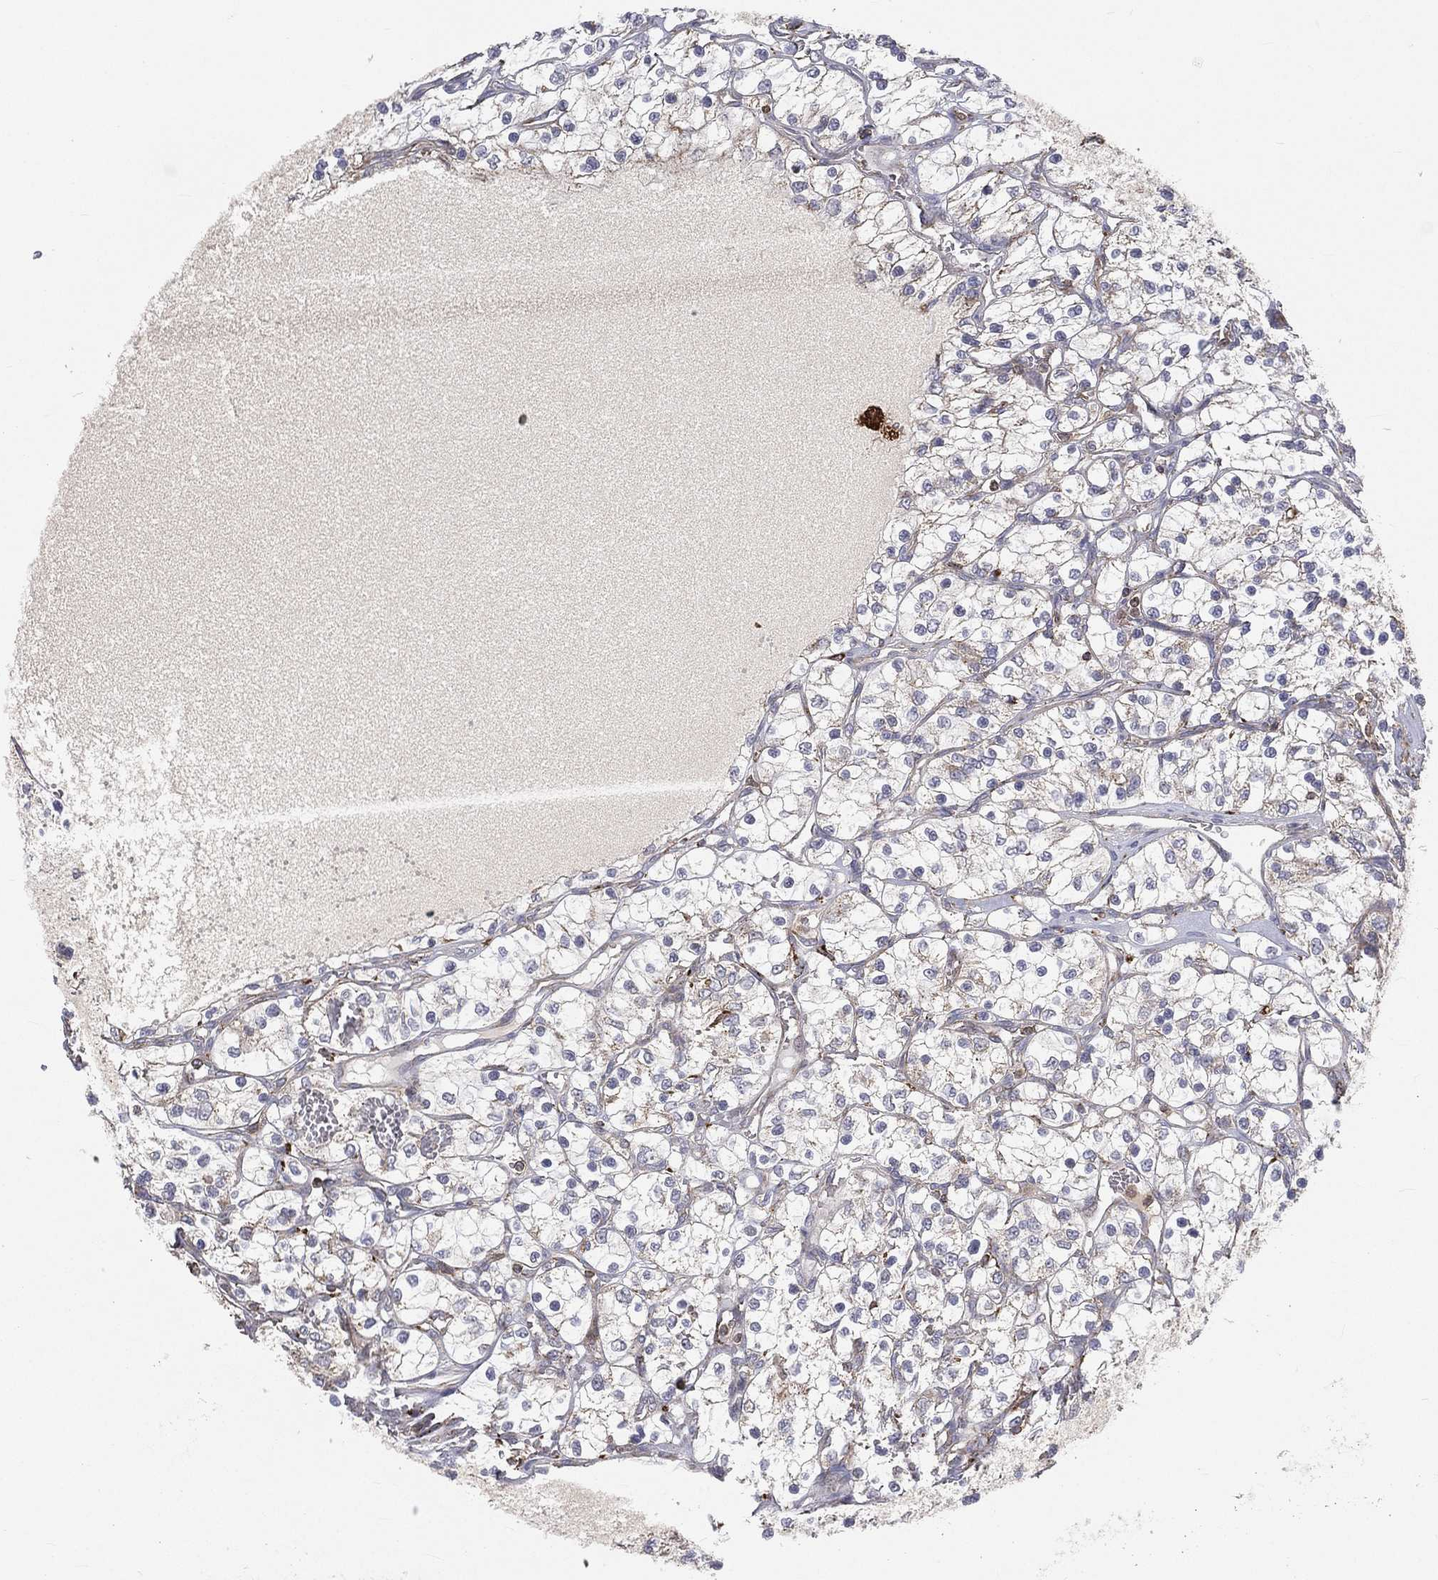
{"staining": {"intensity": "moderate", "quantity": "<25%", "location": "cytoplasmic/membranous"}, "tissue": "renal cancer", "cell_type": "Tumor cells", "image_type": "cancer", "snomed": [{"axis": "morphology", "description": "Adenocarcinoma, NOS"}, {"axis": "topography", "description": "Kidney"}], "caption": "Immunohistochemical staining of renal cancer shows low levels of moderate cytoplasmic/membranous protein positivity in about <25% of tumor cells. Nuclei are stained in blue.", "gene": "RIN3", "patient": {"sex": "female", "age": 69}}